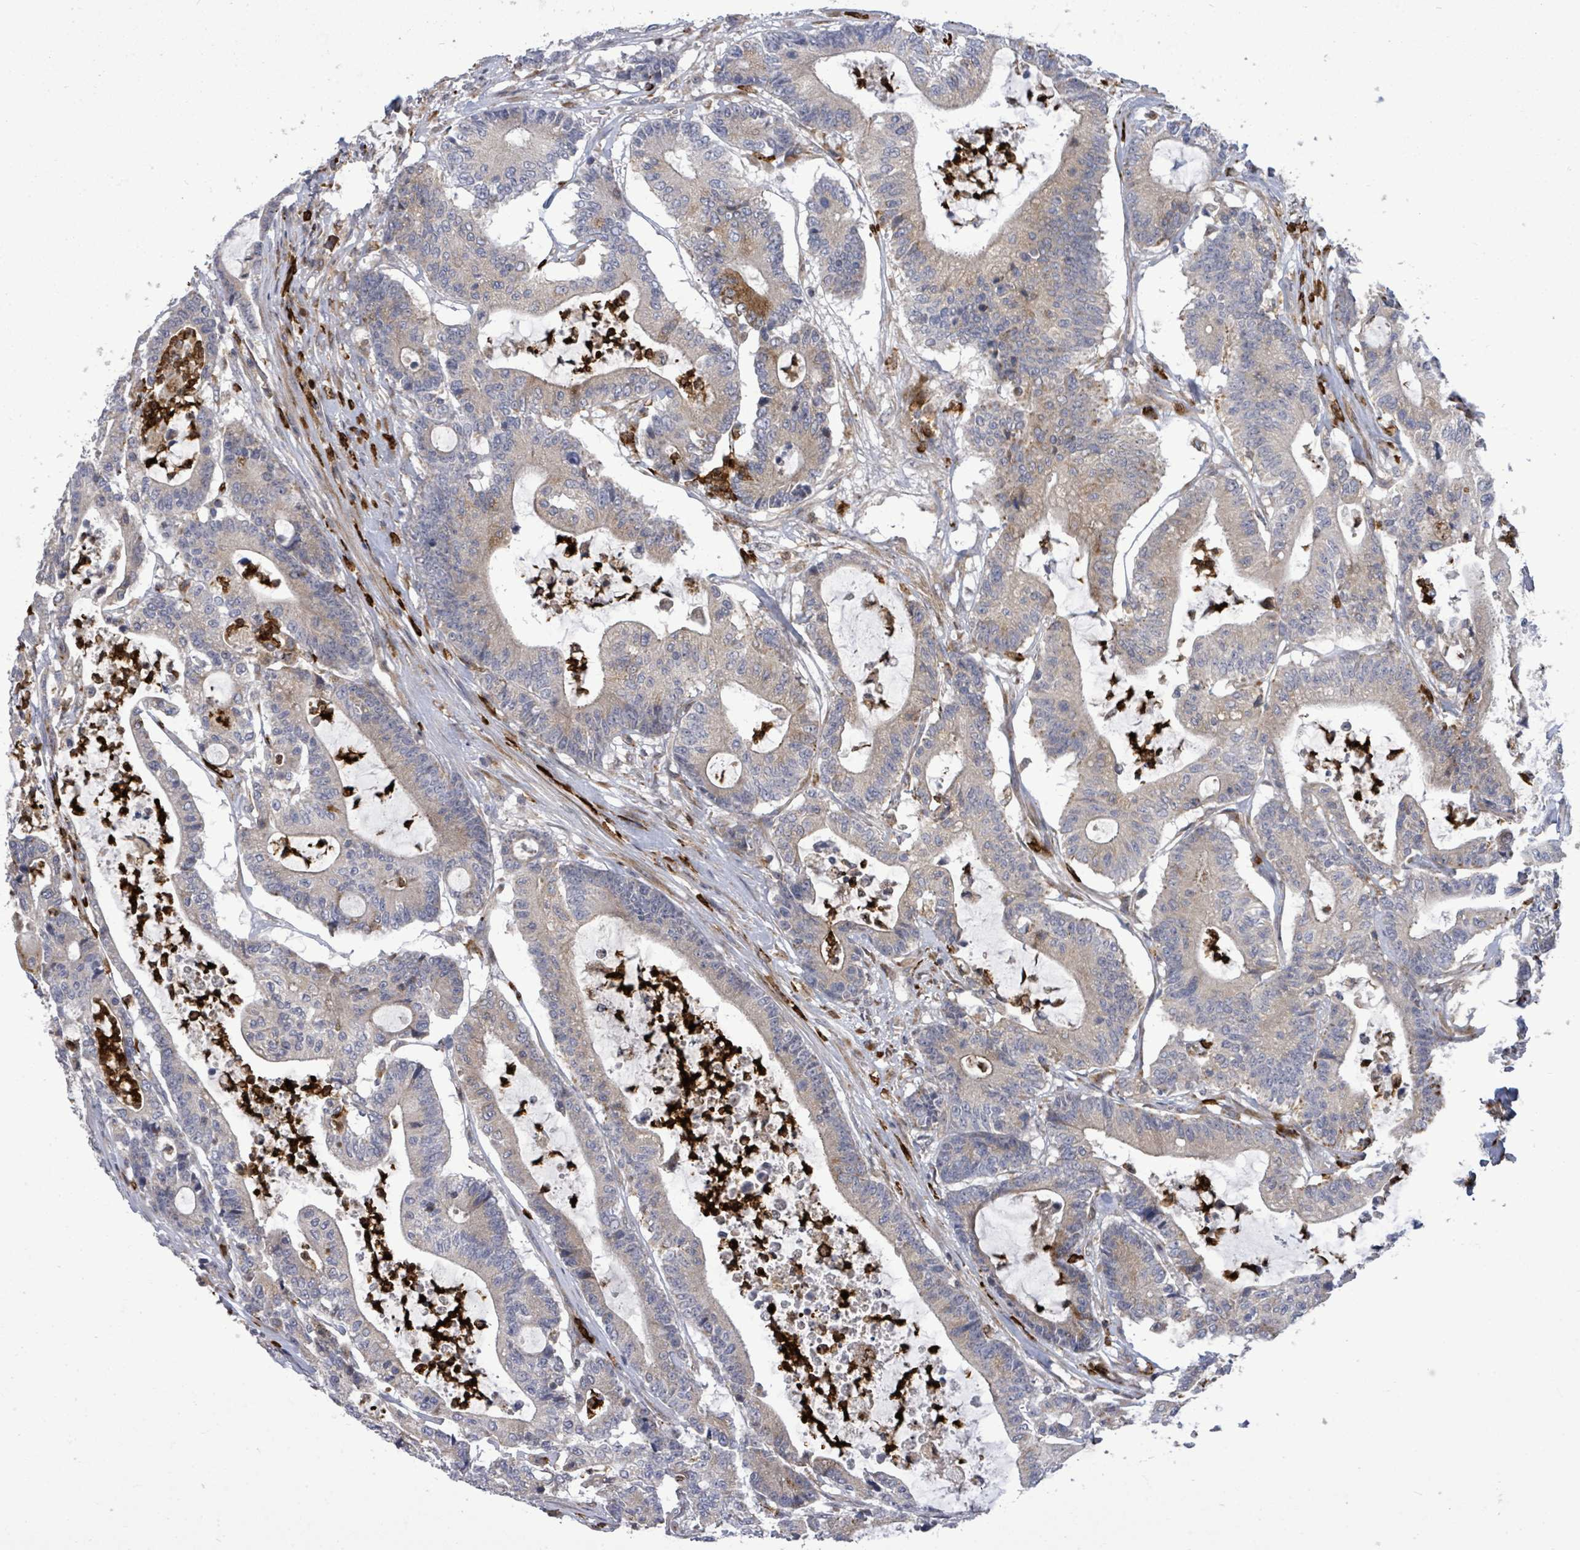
{"staining": {"intensity": "weak", "quantity": "25%-75%", "location": "cytoplasmic/membranous"}, "tissue": "colorectal cancer", "cell_type": "Tumor cells", "image_type": "cancer", "snomed": [{"axis": "morphology", "description": "Adenocarcinoma, NOS"}, {"axis": "topography", "description": "Colon"}], "caption": "DAB immunohistochemical staining of human adenocarcinoma (colorectal) displays weak cytoplasmic/membranous protein expression in about 25%-75% of tumor cells. The staining was performed using DAB (3,3'-diaminobenzidine) to visualize the protein expression in brown, while the nuclei were stained in blue with hematoxylin (Magnification: 20x).", "gene": "SAR1A", "patient": {"sex": "female", "age": 84}}